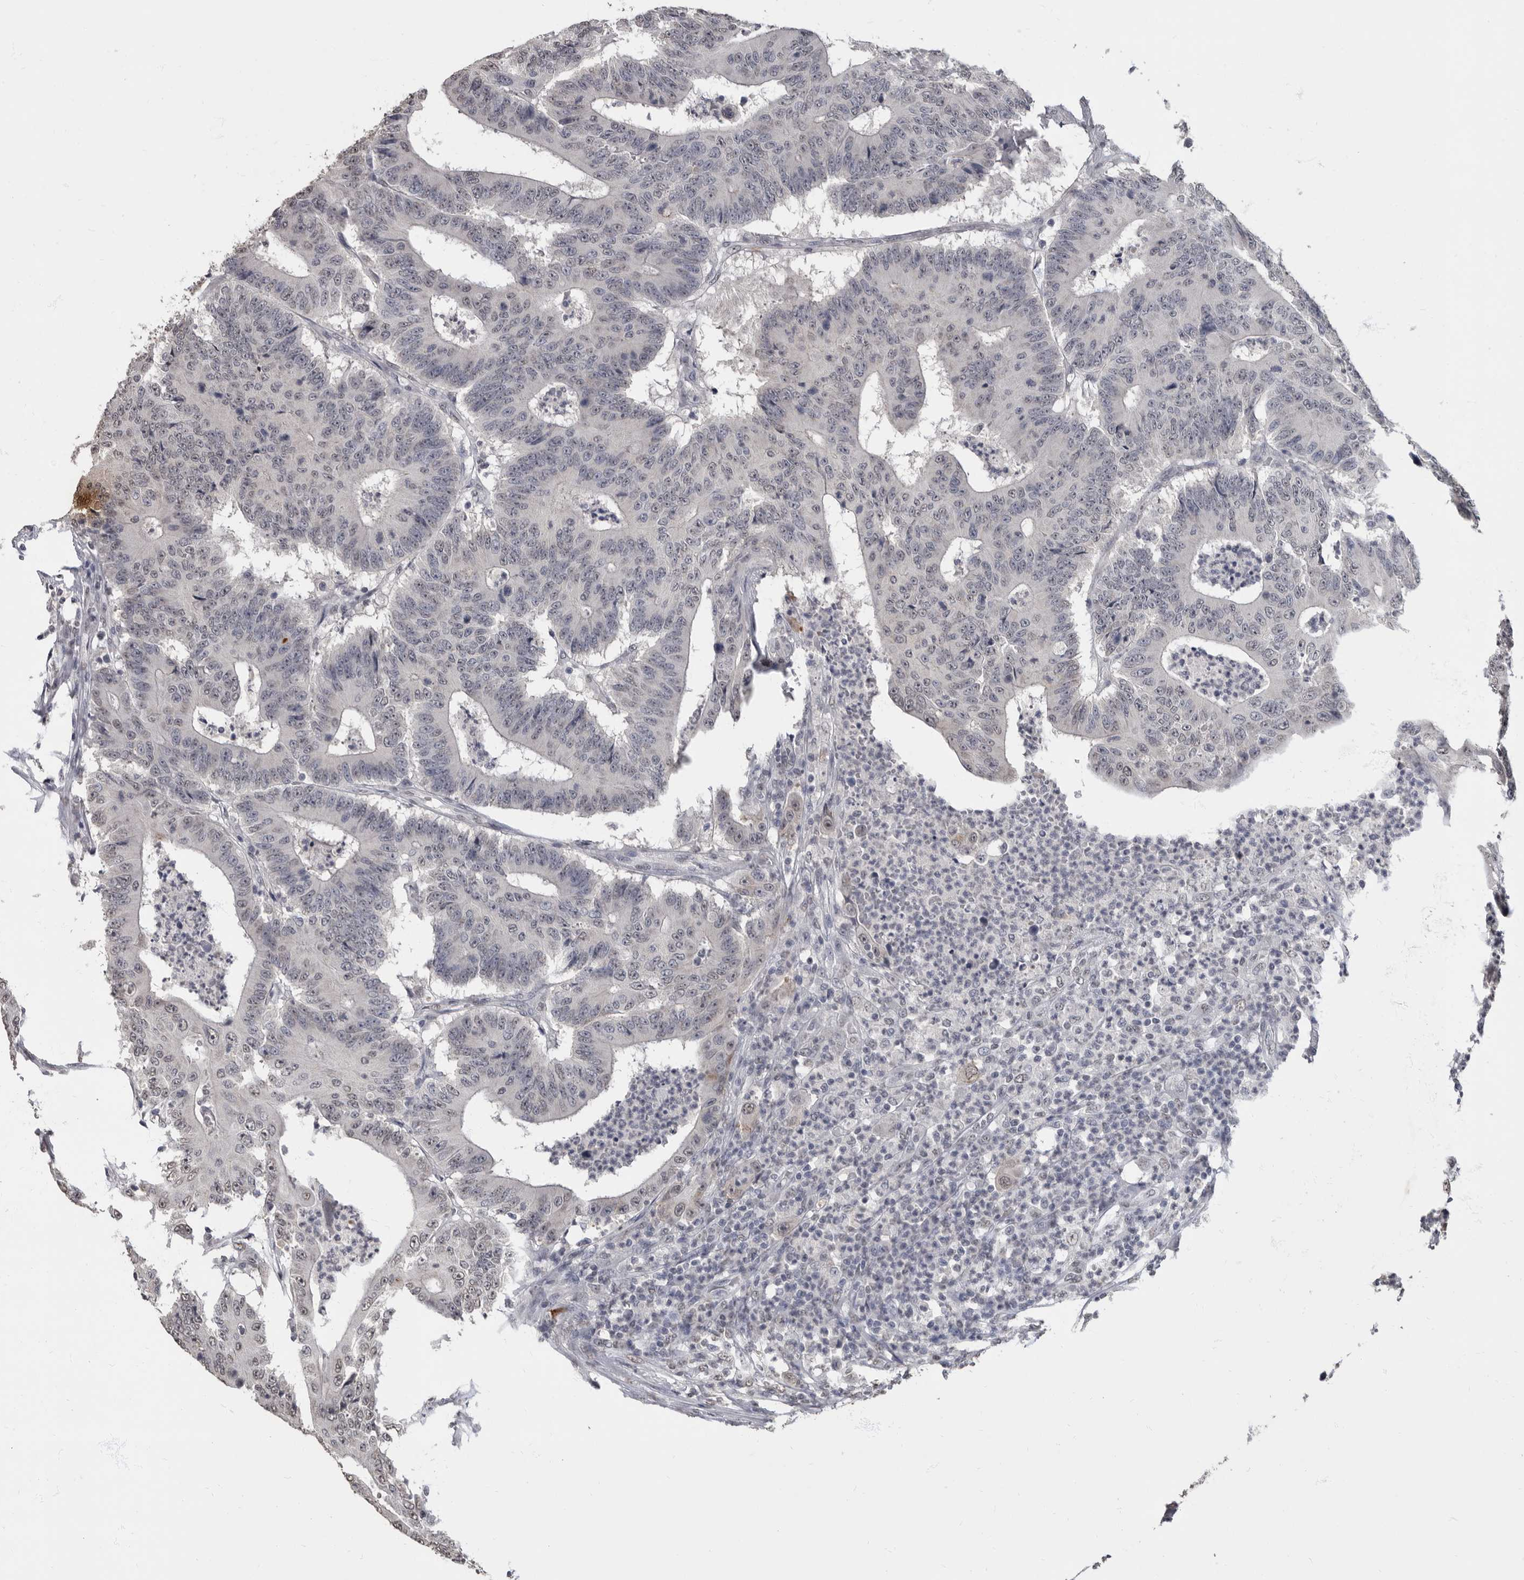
{"staining": {"intensity": "weak", "quantity": "<25%", "location": "cytoplasmic/membranous,nuclear"}, "tissue": "colorectal cancer", "cell_type": "Tumor cells", "image_type": "cancer", "snomed": [{"axis": "morphology", "description": "Adenocarcinoma, NOS"}, {"axis": "topography", "description": "Colon"}], "caption": "Colorectal adenocarcinoma was stained to show a protein in brown. There is no significant expression in tumor cells.", "gene": "NBL1", "patient": {"sex": "male", "age": 83}}